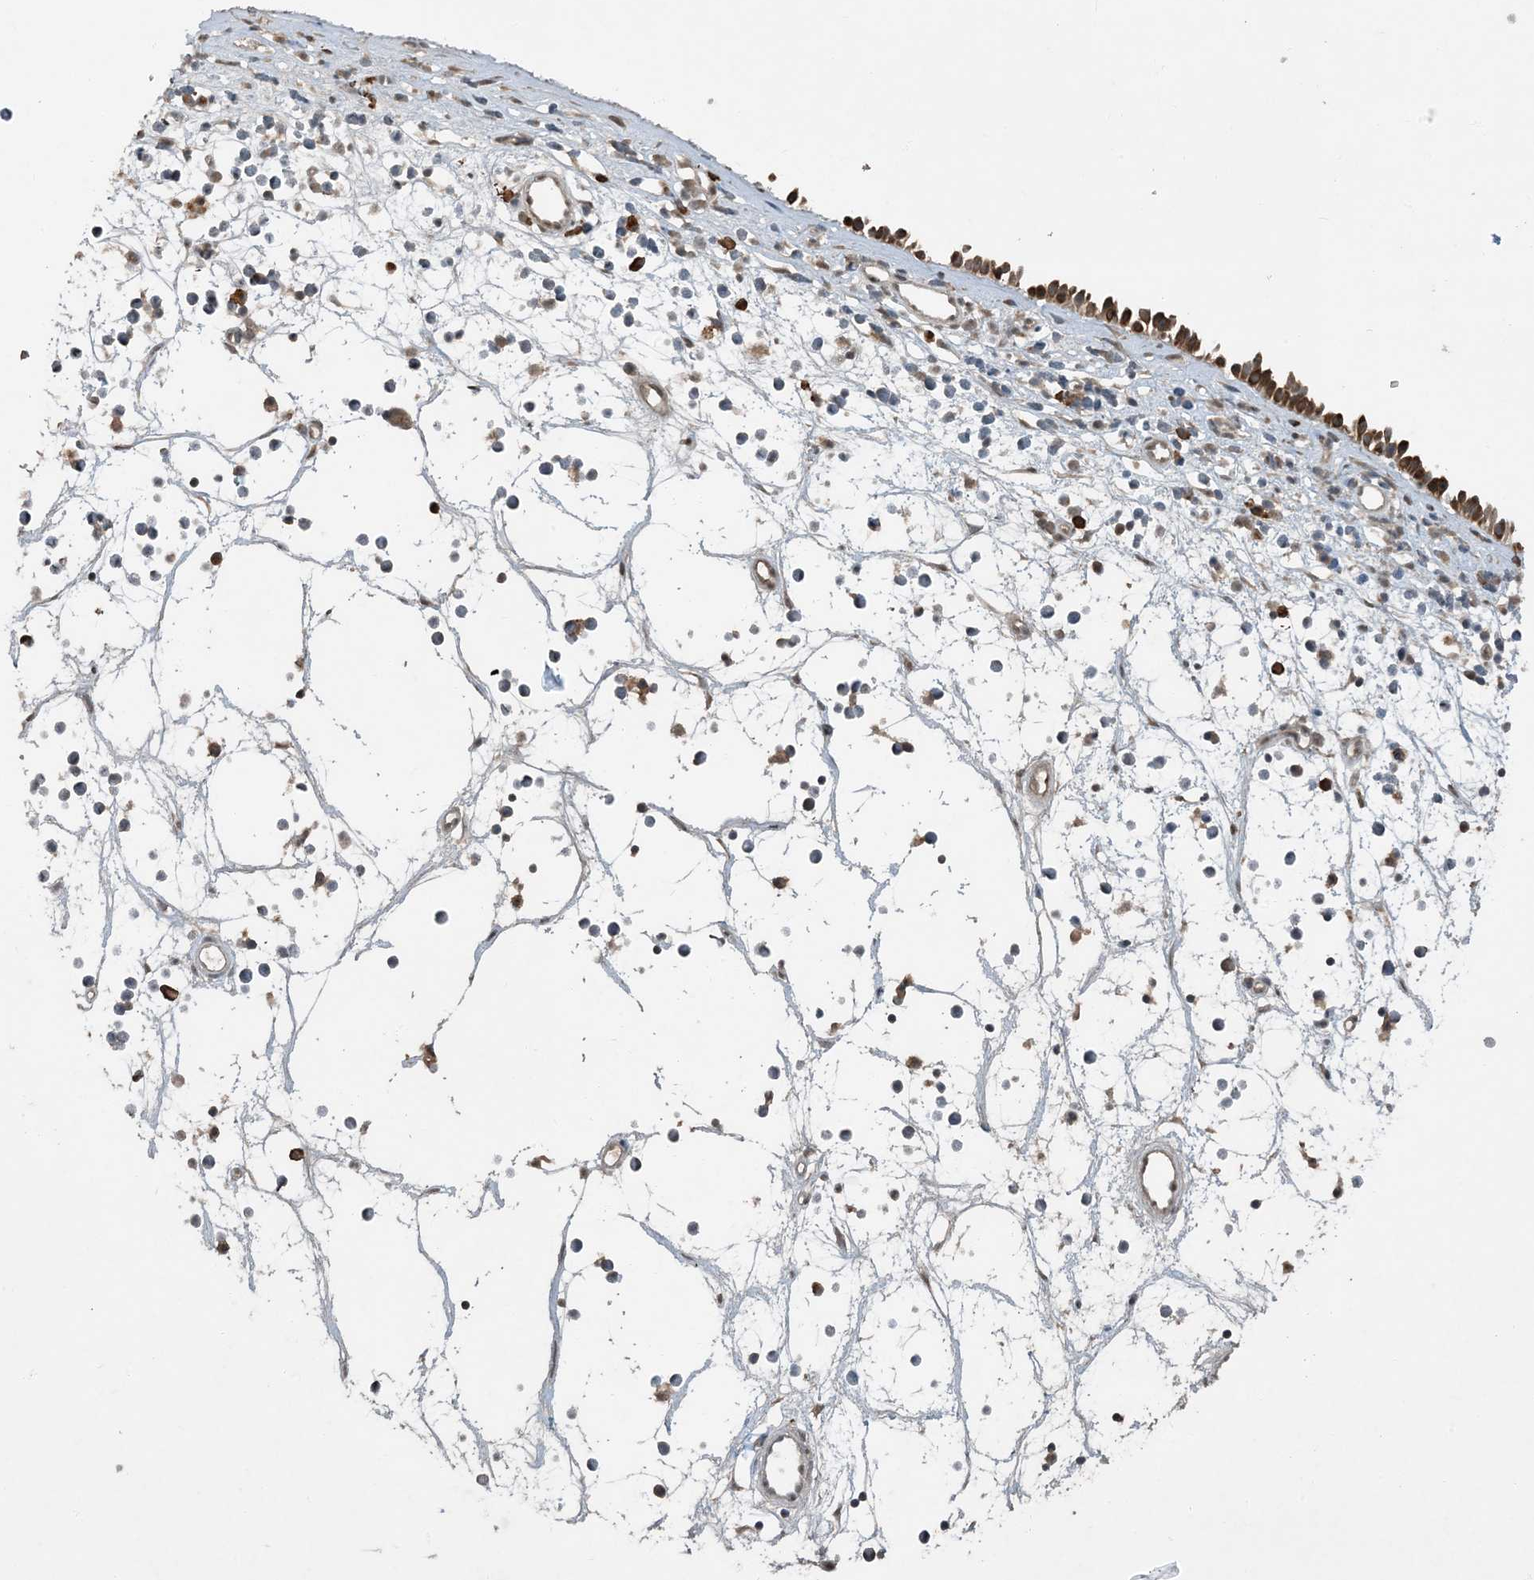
{"staining": {"intensity": "strong", "quantity": ">75%", "location": "cytoplasmic/membranous"}, "tissue": "nasopharynx", "cell_type": "Respiratory epithelial cells", "image_type": "normal", "snomed": [{"axis": "morphology", "description": "Normal tissue, NOS"}, {"axis": "morphology", "description": "Inflammation, NOS"}, {"axis": "morphology", "description": "Malignant melanoma, Metastatic site"}, {"axis": "topography", "description": "Nasopharynx"}], "caption": "Strong cytoplasmic/membranous staining is appreciated in about >75% of respiratory epithelial cells in unremarkable nasopharynx. The staining was performed using DAB (3,3'-diaminobenzidine) to visualize the protein expression in brown, while the nuclei were stained in blue with hematoxylin (Magnification: 20x).", "gene": "MDN1", "patient": {"sex": "male", "age": 70}}